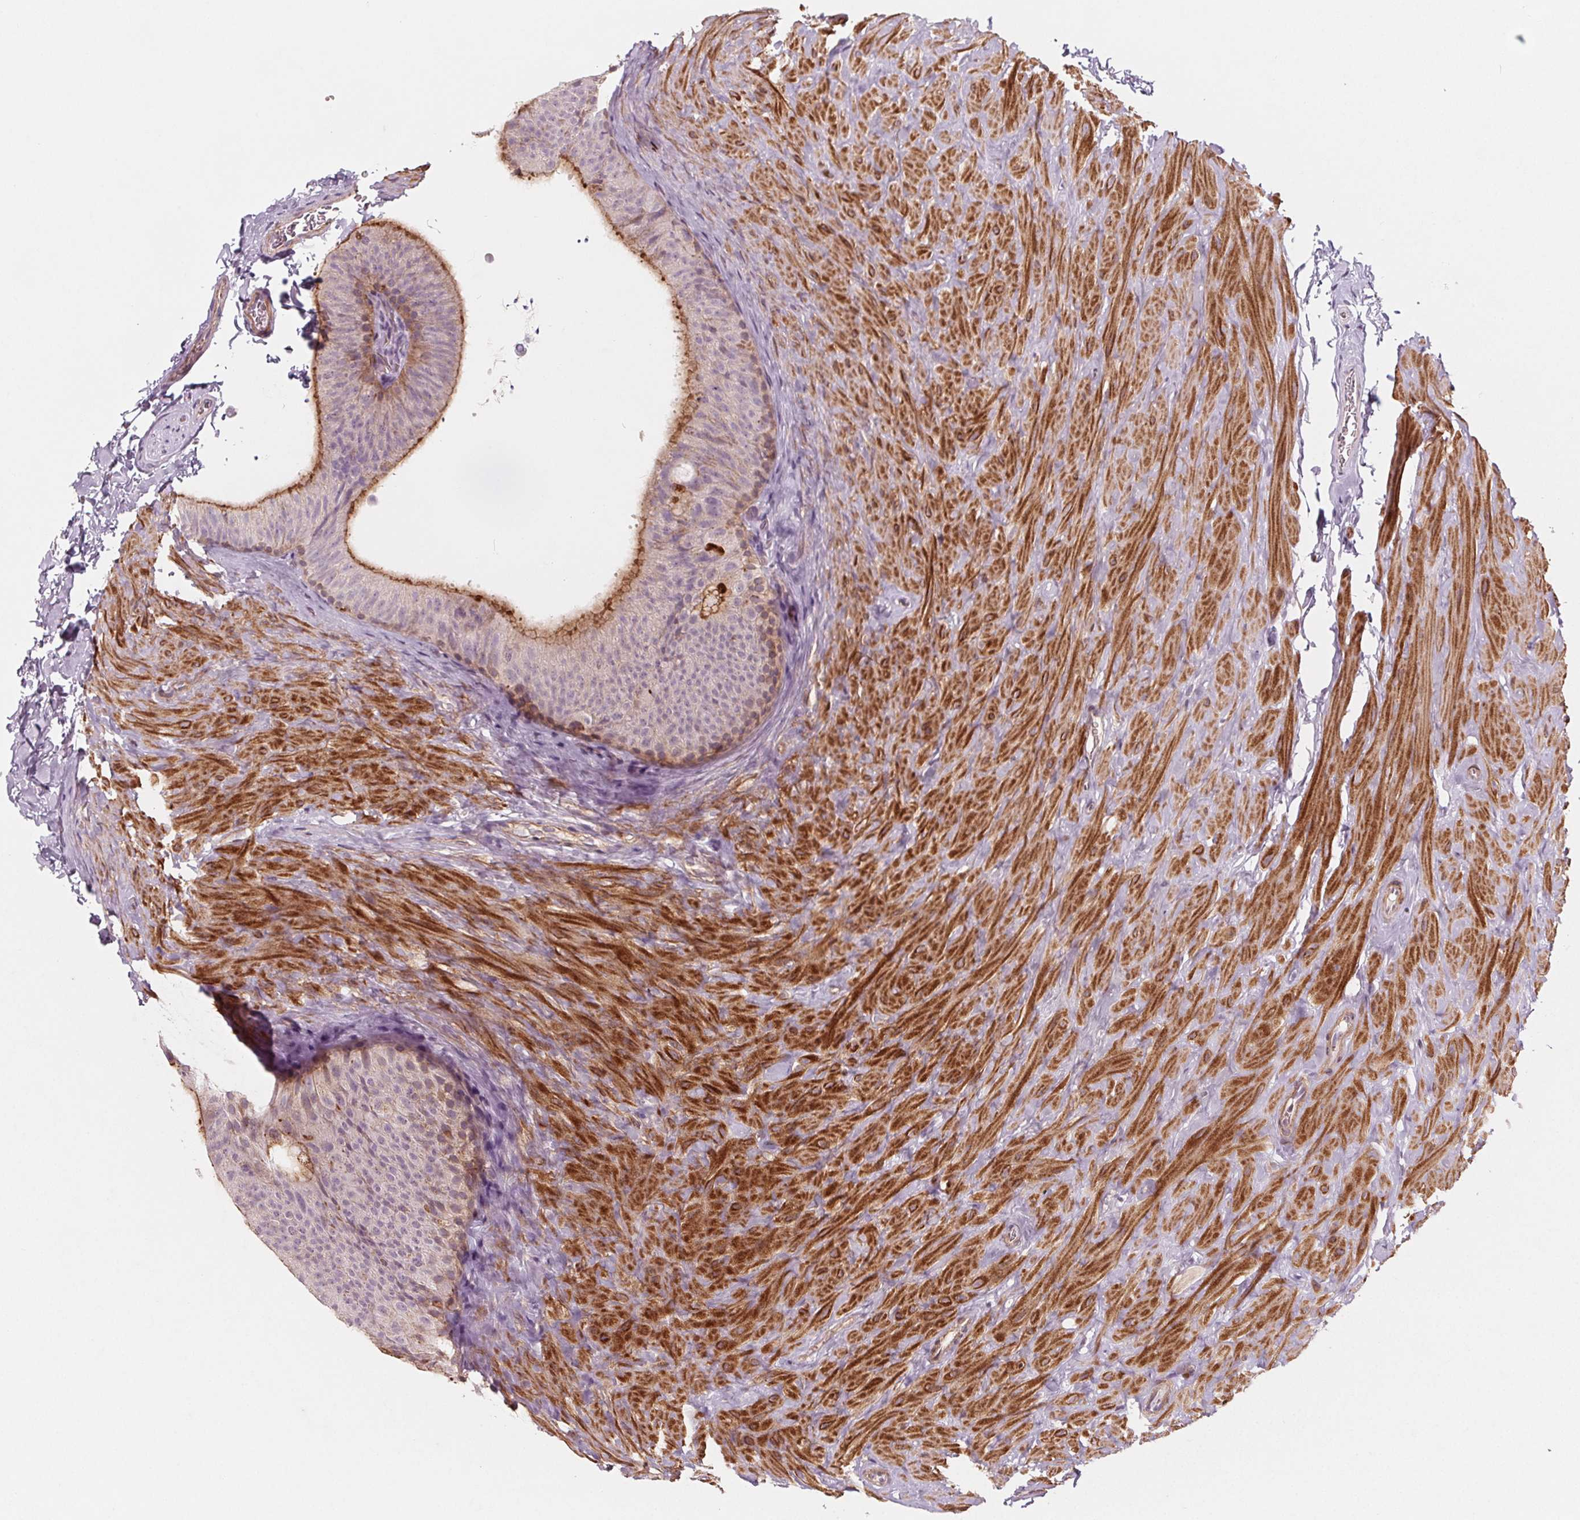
{"staining": {"intensity": "moderate", "quantity": "<25%", "location": "cytoplasmic/membranous"}, "tissue": "epididymis", "cell_type": "Glandular cells", "image_type": "normal", "snomed": [{"axis": "morphology", "description": "Normal tissue, NOS"}, {"axis": "topography", "description": "Epididymis, spermatic cord, NOS"}, {"axis": "topography", "description": "Epididymis"}], "caption": "The photomicrograph demonstrates immunohistochemical staining of benign epididymis. There is moderate cytoplasmic/membranous positivity is appreciated in about <25% of glandular cells.", "gene": "ADAM33", "patient": {"sex": "male", "age": 31}}